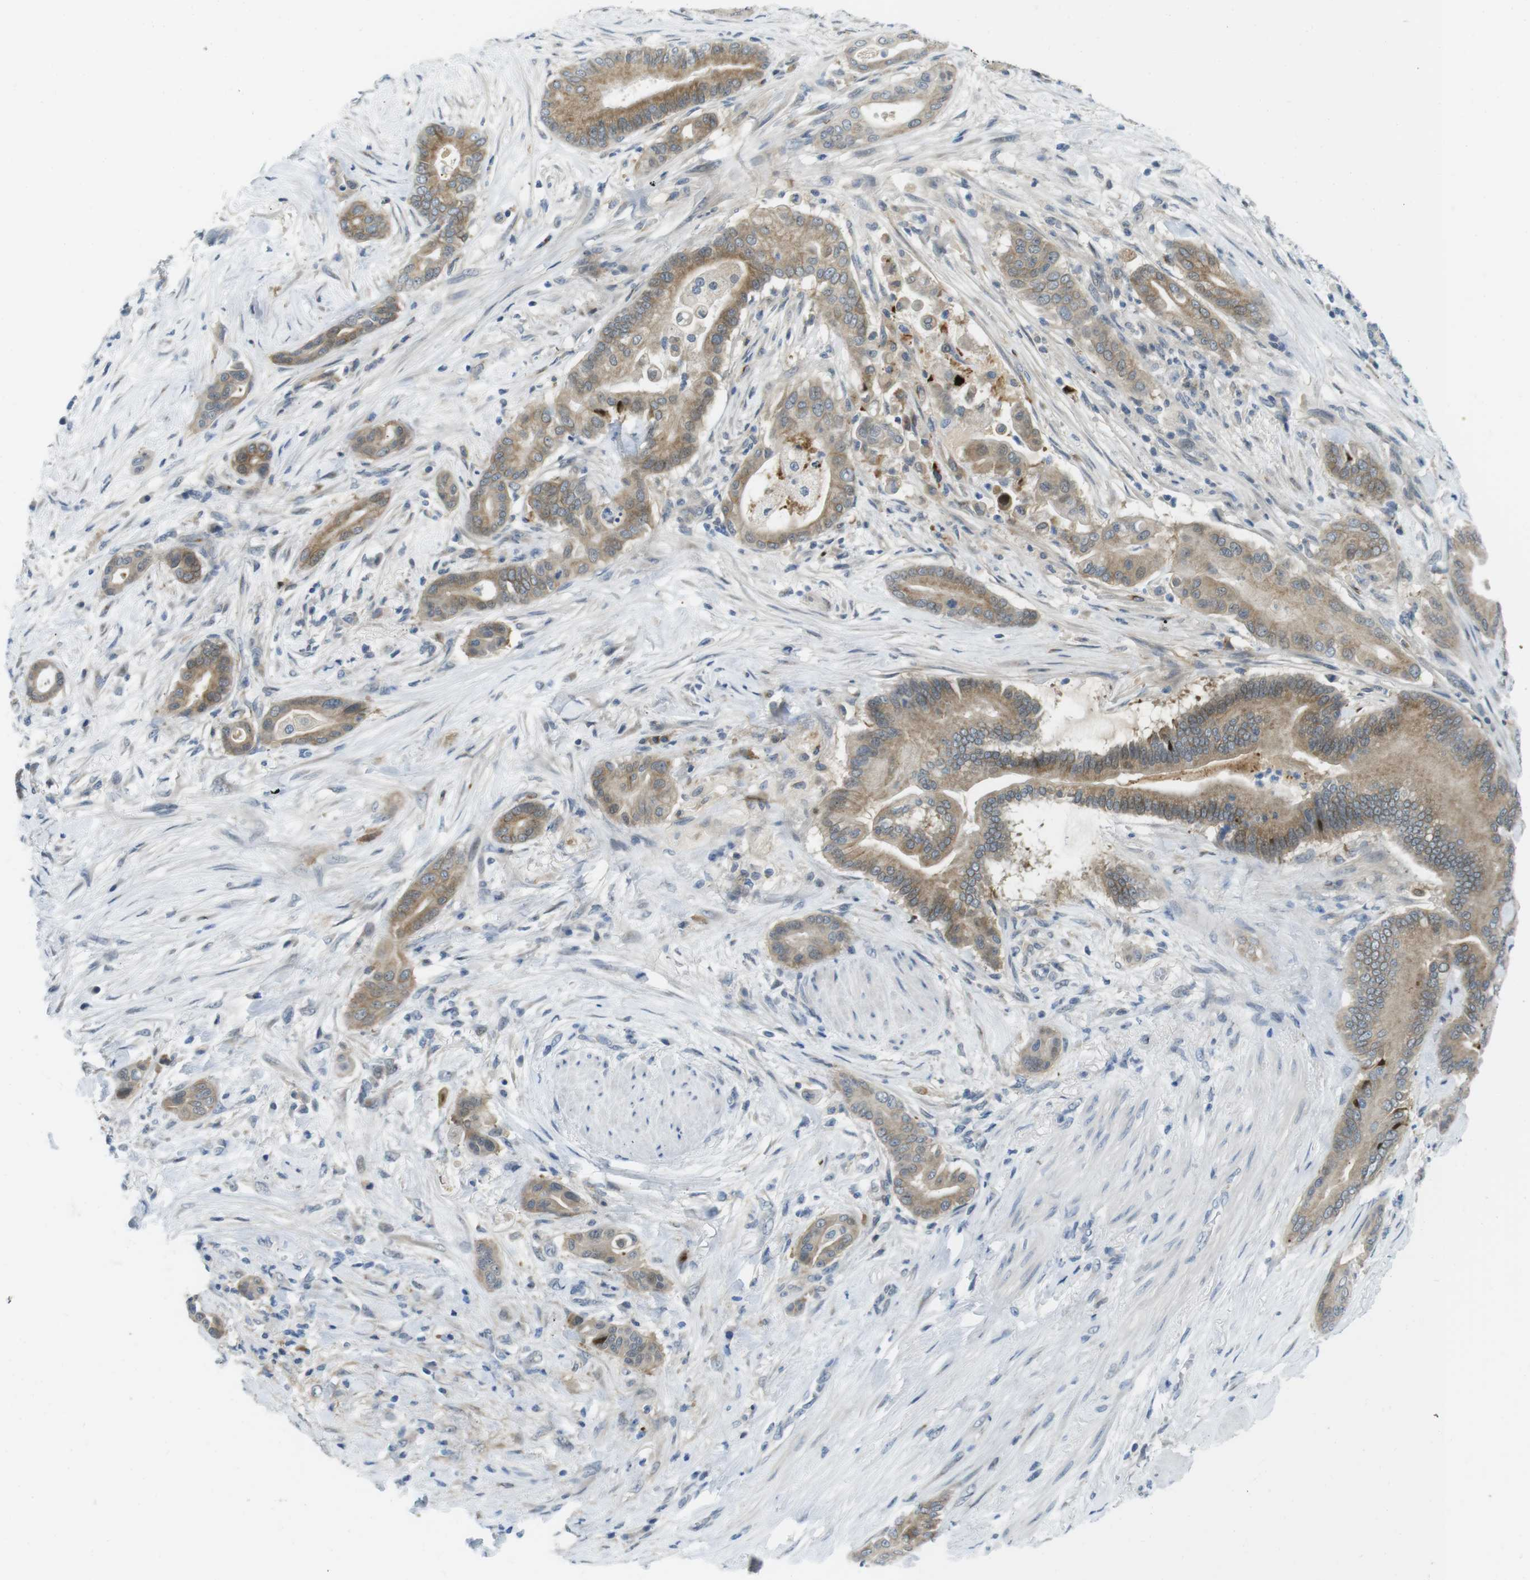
{"staining": {"intensity": "moderate", "quantity": ">75%", "location": "cytoplasmic/membranous"}, "tissue": "pancreatic cancer", "cell_type": "Tumor cells", "image_type": "cancer", "snomed": [{"axis": "morphology", "description": "Normal tissue, NOS"}, {"axis": "morphology", "description": "Adenocarcinoma, NOS"}, {"axis": "topography", "description": "Pancreas"}], "caption": "An immunohistochemistry image of neoplastic tissue is shown. Protein staining in brown shows moderate cytoplasmic/membranous positivity in adenocarcinoma (pancreatic) within tumor cells.", "gene": "CASP2", "patient": {"sex": "male", "age": 63}}